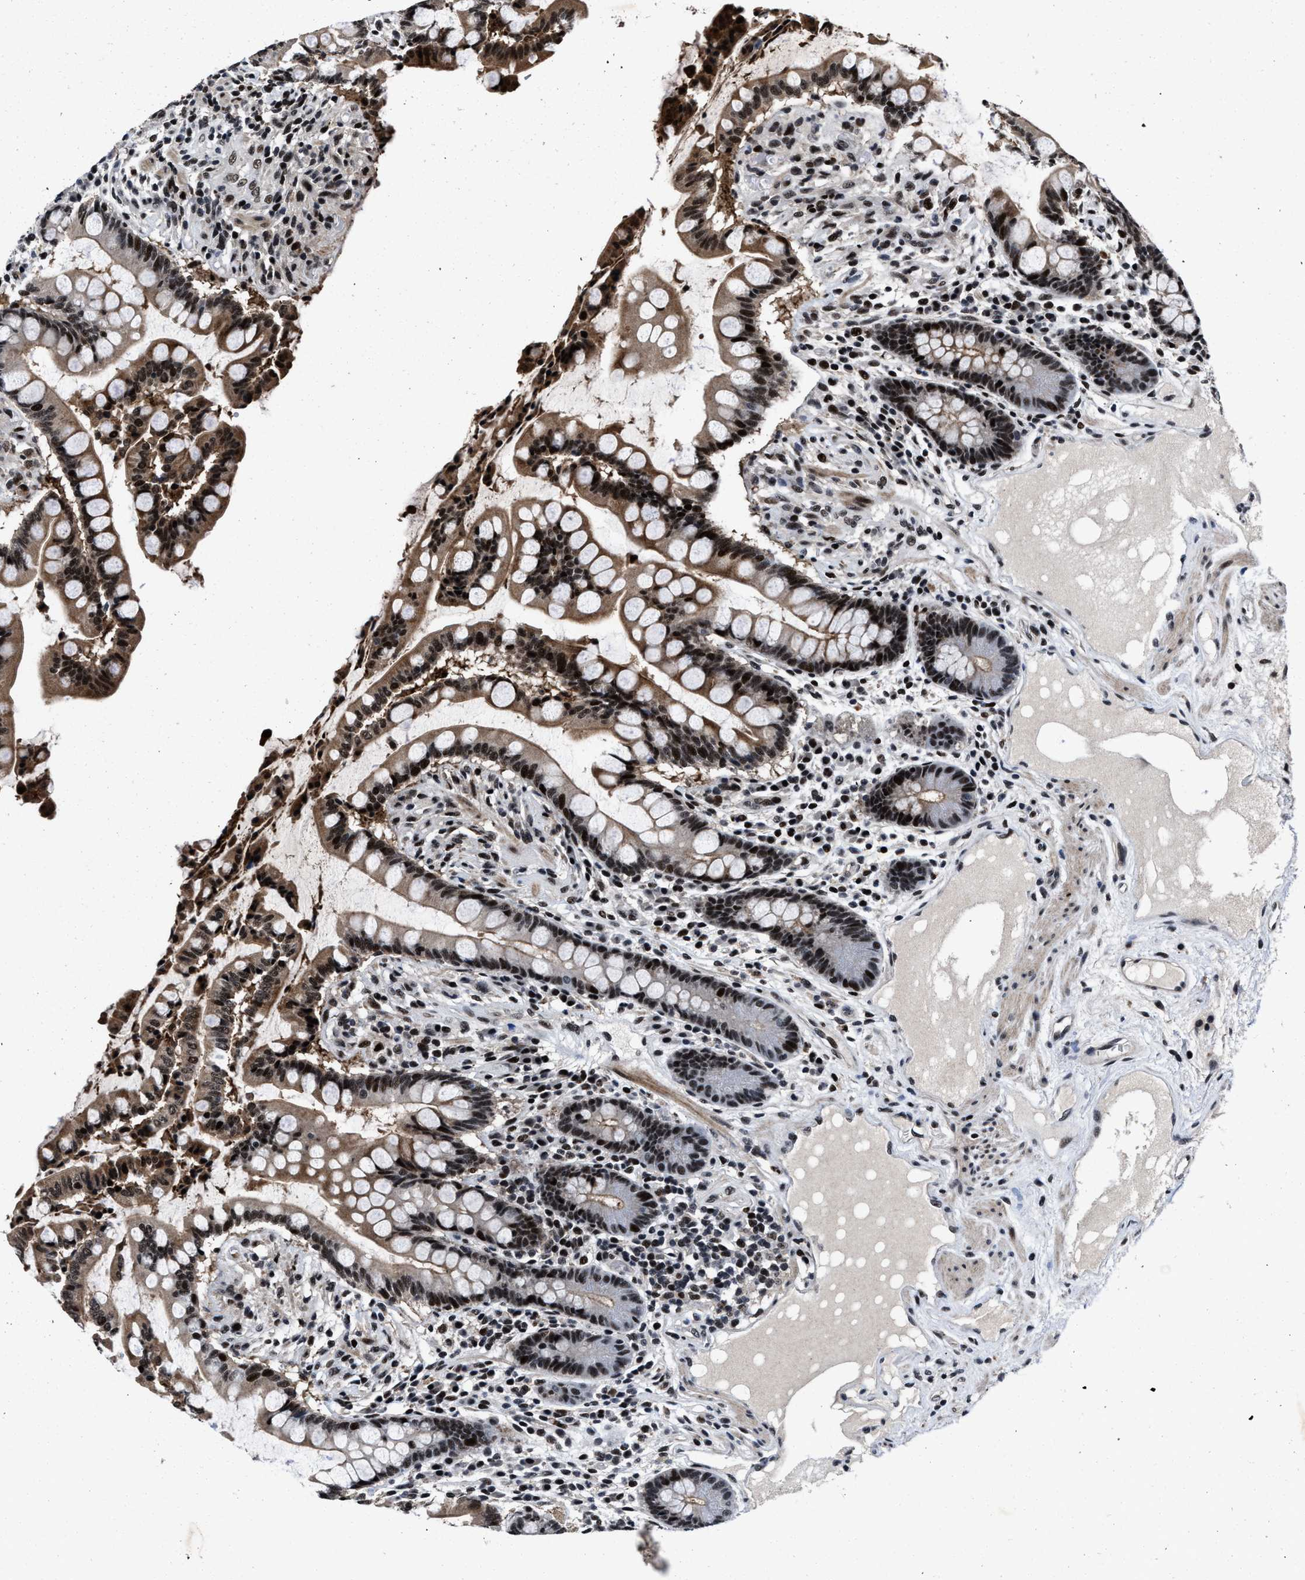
{"staining": {"intensity": "weak", "quantity": "25%-75%", "location": "nuclear"}, "tissue": "colon", "cell_type": "Endothelial cells", "image_type": "normal", "snomed": [{"axis": "morphology", "description": "Normal tissue, NOS"}, {"axis": "topography", "description": "Colon"}], "caption": "The histopathology image demonstrates immunohistochemical staining of normal colon. There is weak nuclear positivity is identified in about 25%-75% of endothelial cells.", "gene": "ZNF233", "patient": {"sex": "male", "age": 73}}